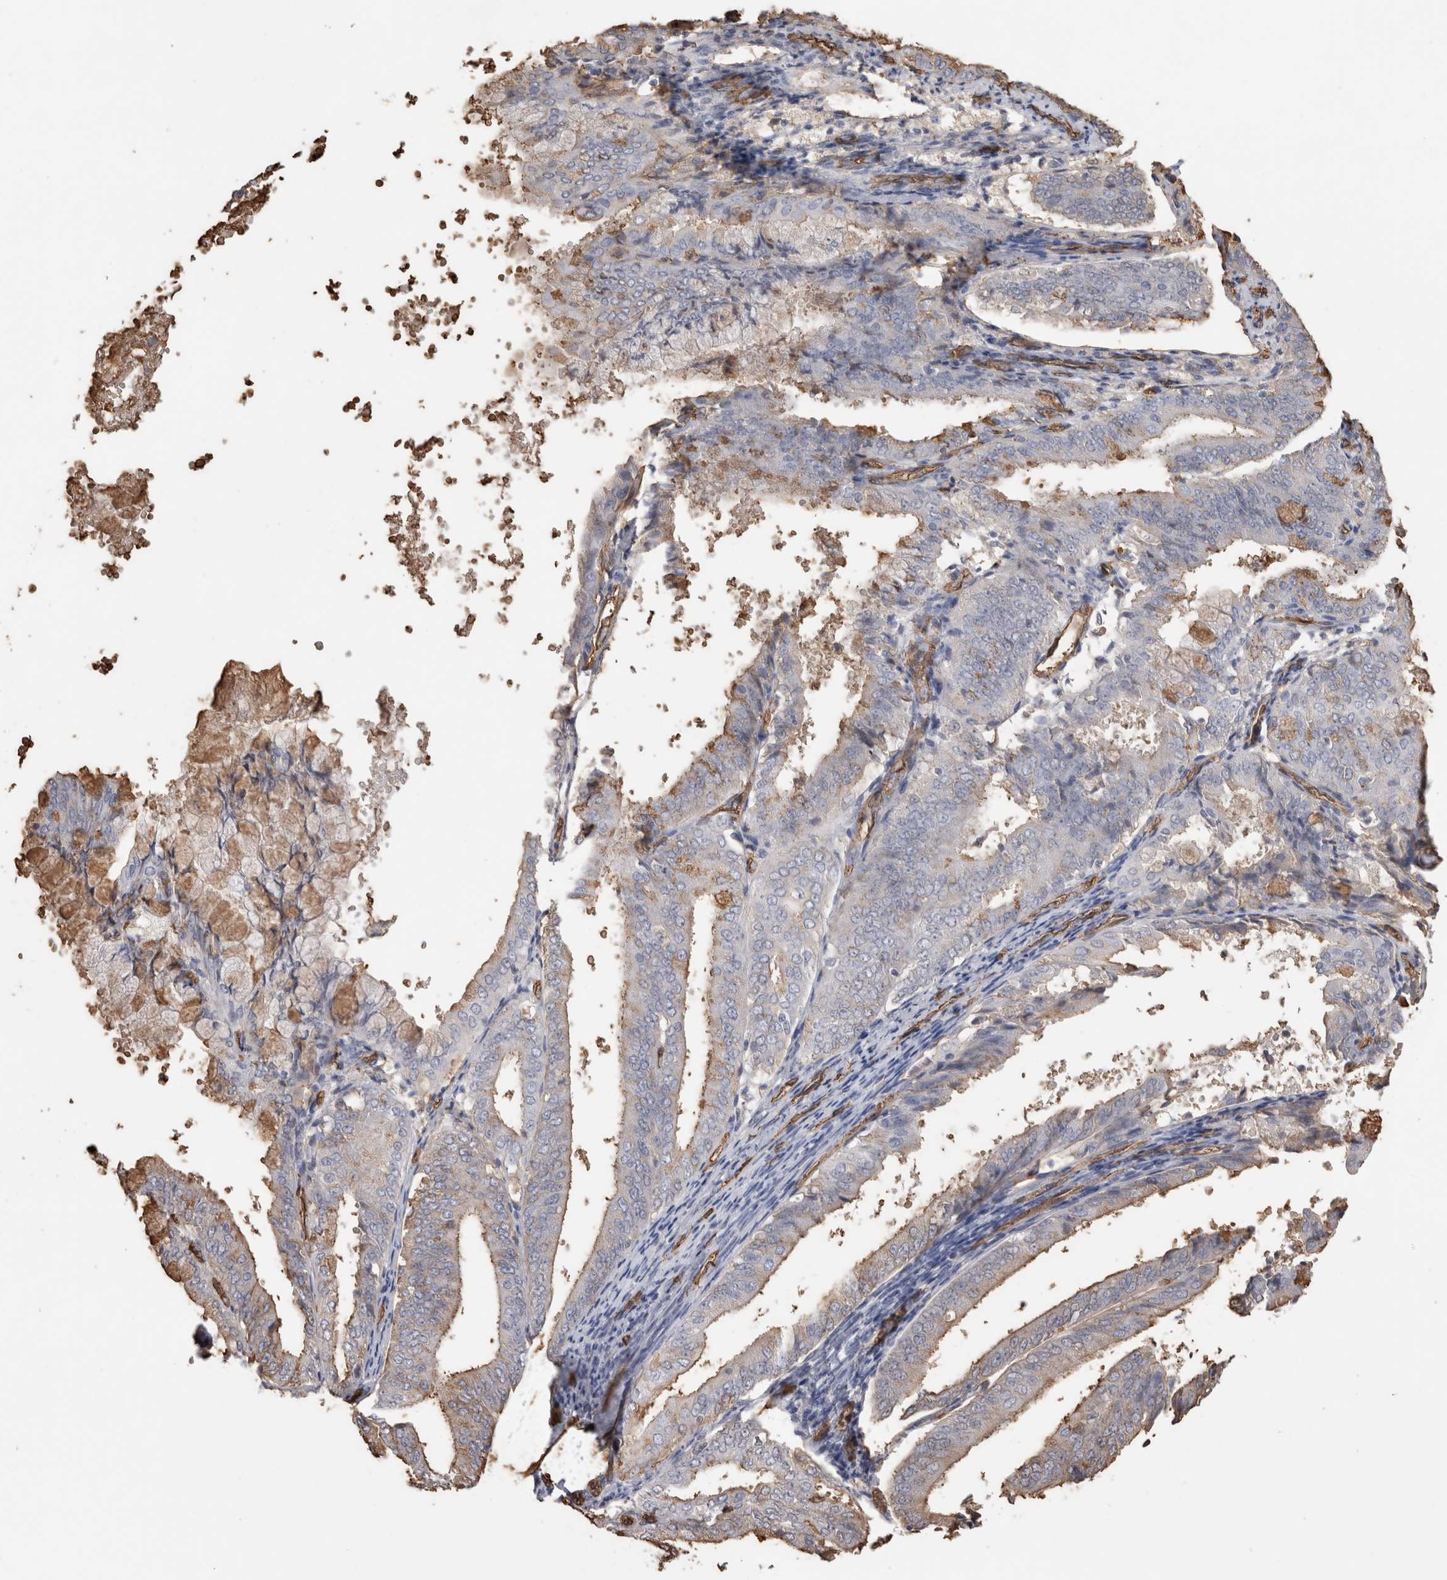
{"staining": {"intensity": "moderate", "quantity": "<25%", "location": "cytoplasmic/membranous"}, "tissue": "endometrial cancer", "cell_type": "Tumor cells", "image_type": "cancer", "snomed": [{"axis": "morphology", "description": "Adenocarcinoma, NOS"}, {"axis": "topography", "description": "Endometrium"}], "caption": "Tumor cells exhibit low levels of moderate cytoplasmic/membranous expression in about <25% of cells in human endometrial adenocarcinoma. (DAB IHC, brown staining for protein, blue staining for nuclei).", "gene": "IL17RC", "patient": {"sex": "female", "age": 63}}